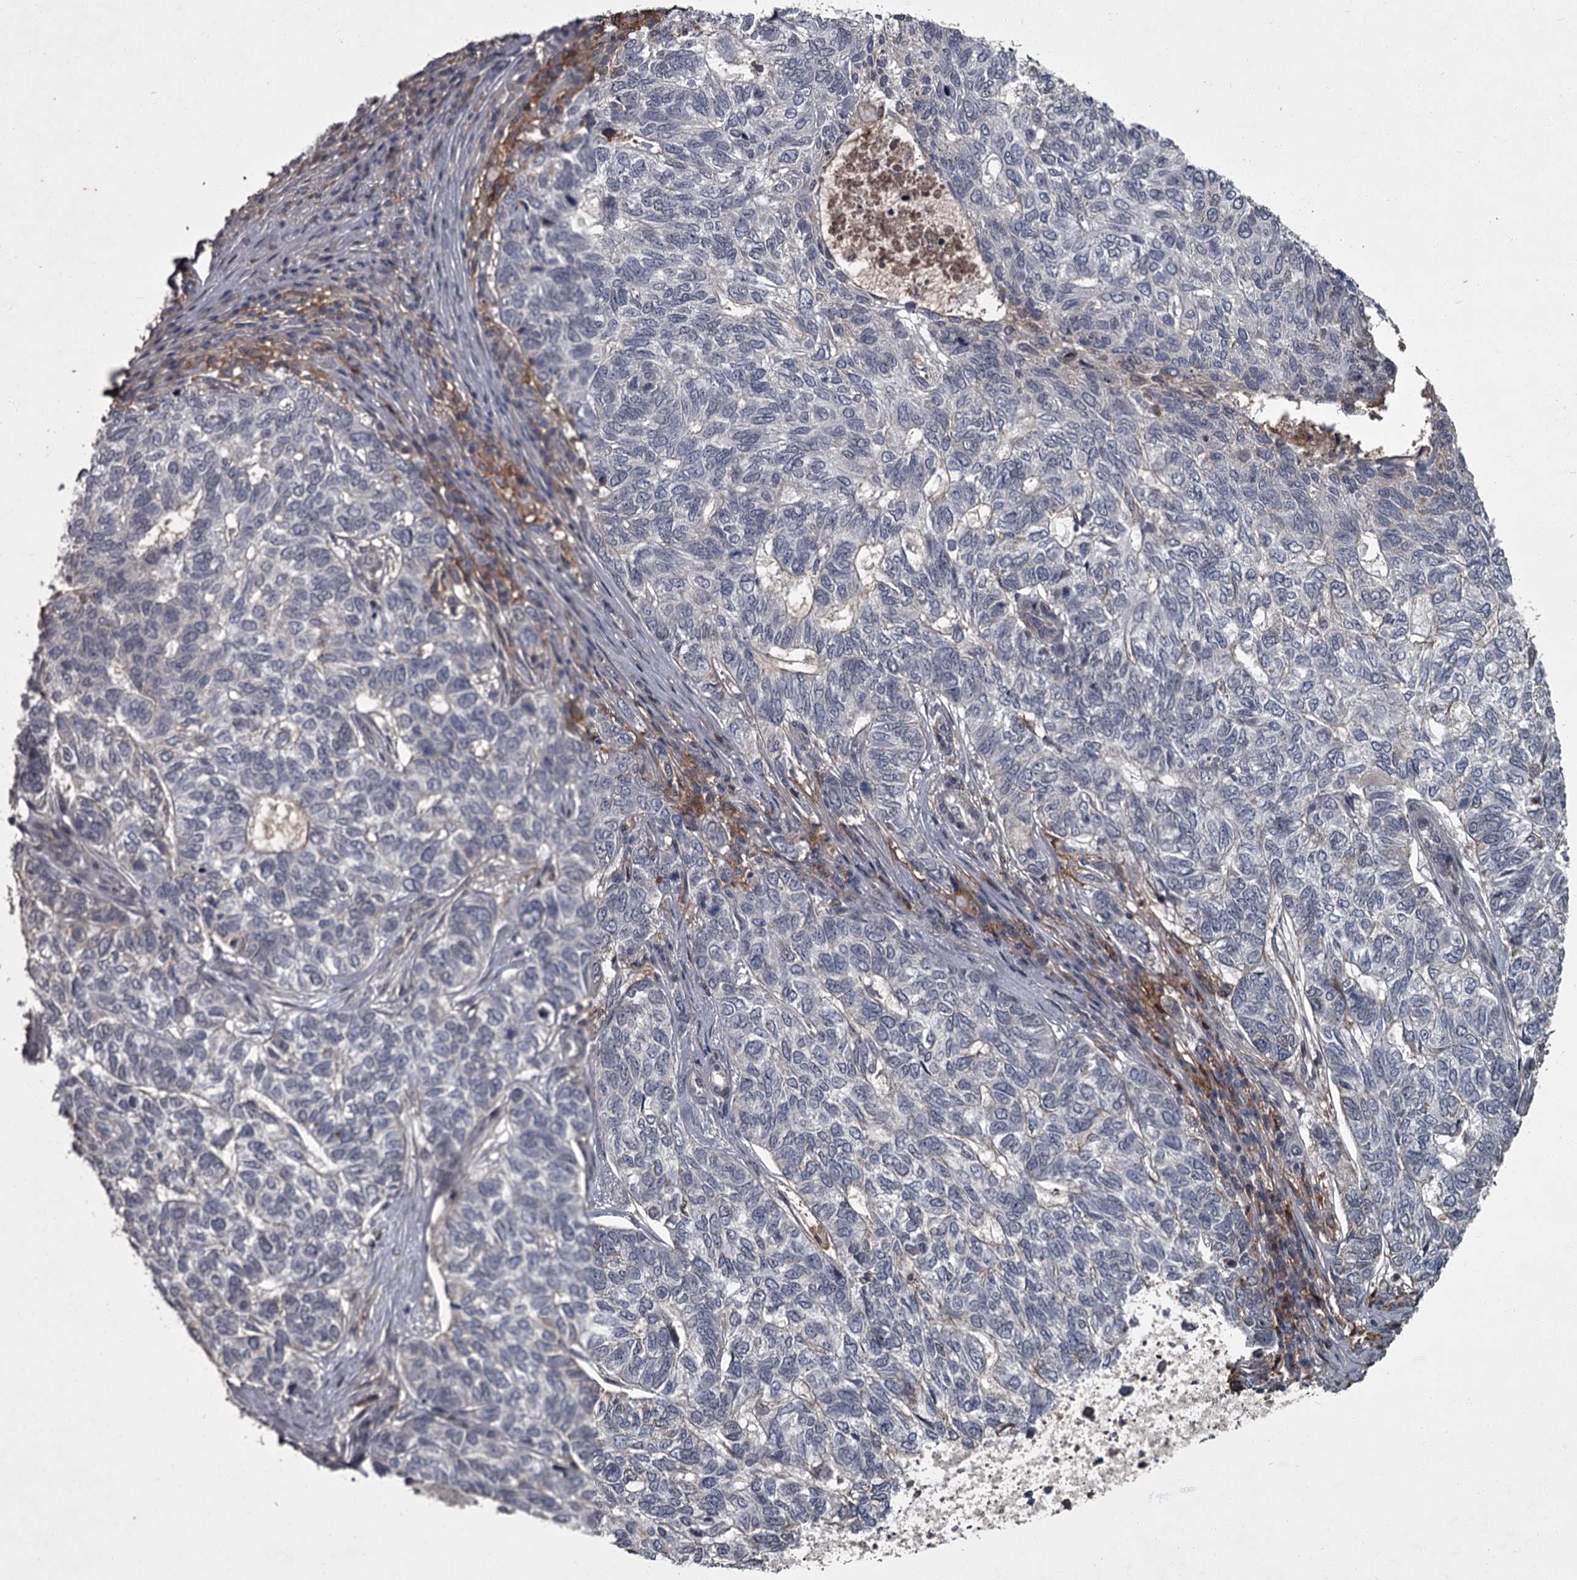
{"staining": {"intensity": "negative", "quantity": "none", "location": "none"}, "tissue": "skin cancer", "cell_type": "Tumor cells", "image_type": "cancer", "snomed": [{"axis": "morphology", "description": "Basal cell carcinoma"}, {"axis": "topography", "description": "Skin"}], "caption": "Protein analysis of basal cell carcinoma (skin) displays no significant positivity in tumor cells.", "gene": "FLVCR2", "patient": {"sex": "female", "age": 65}}